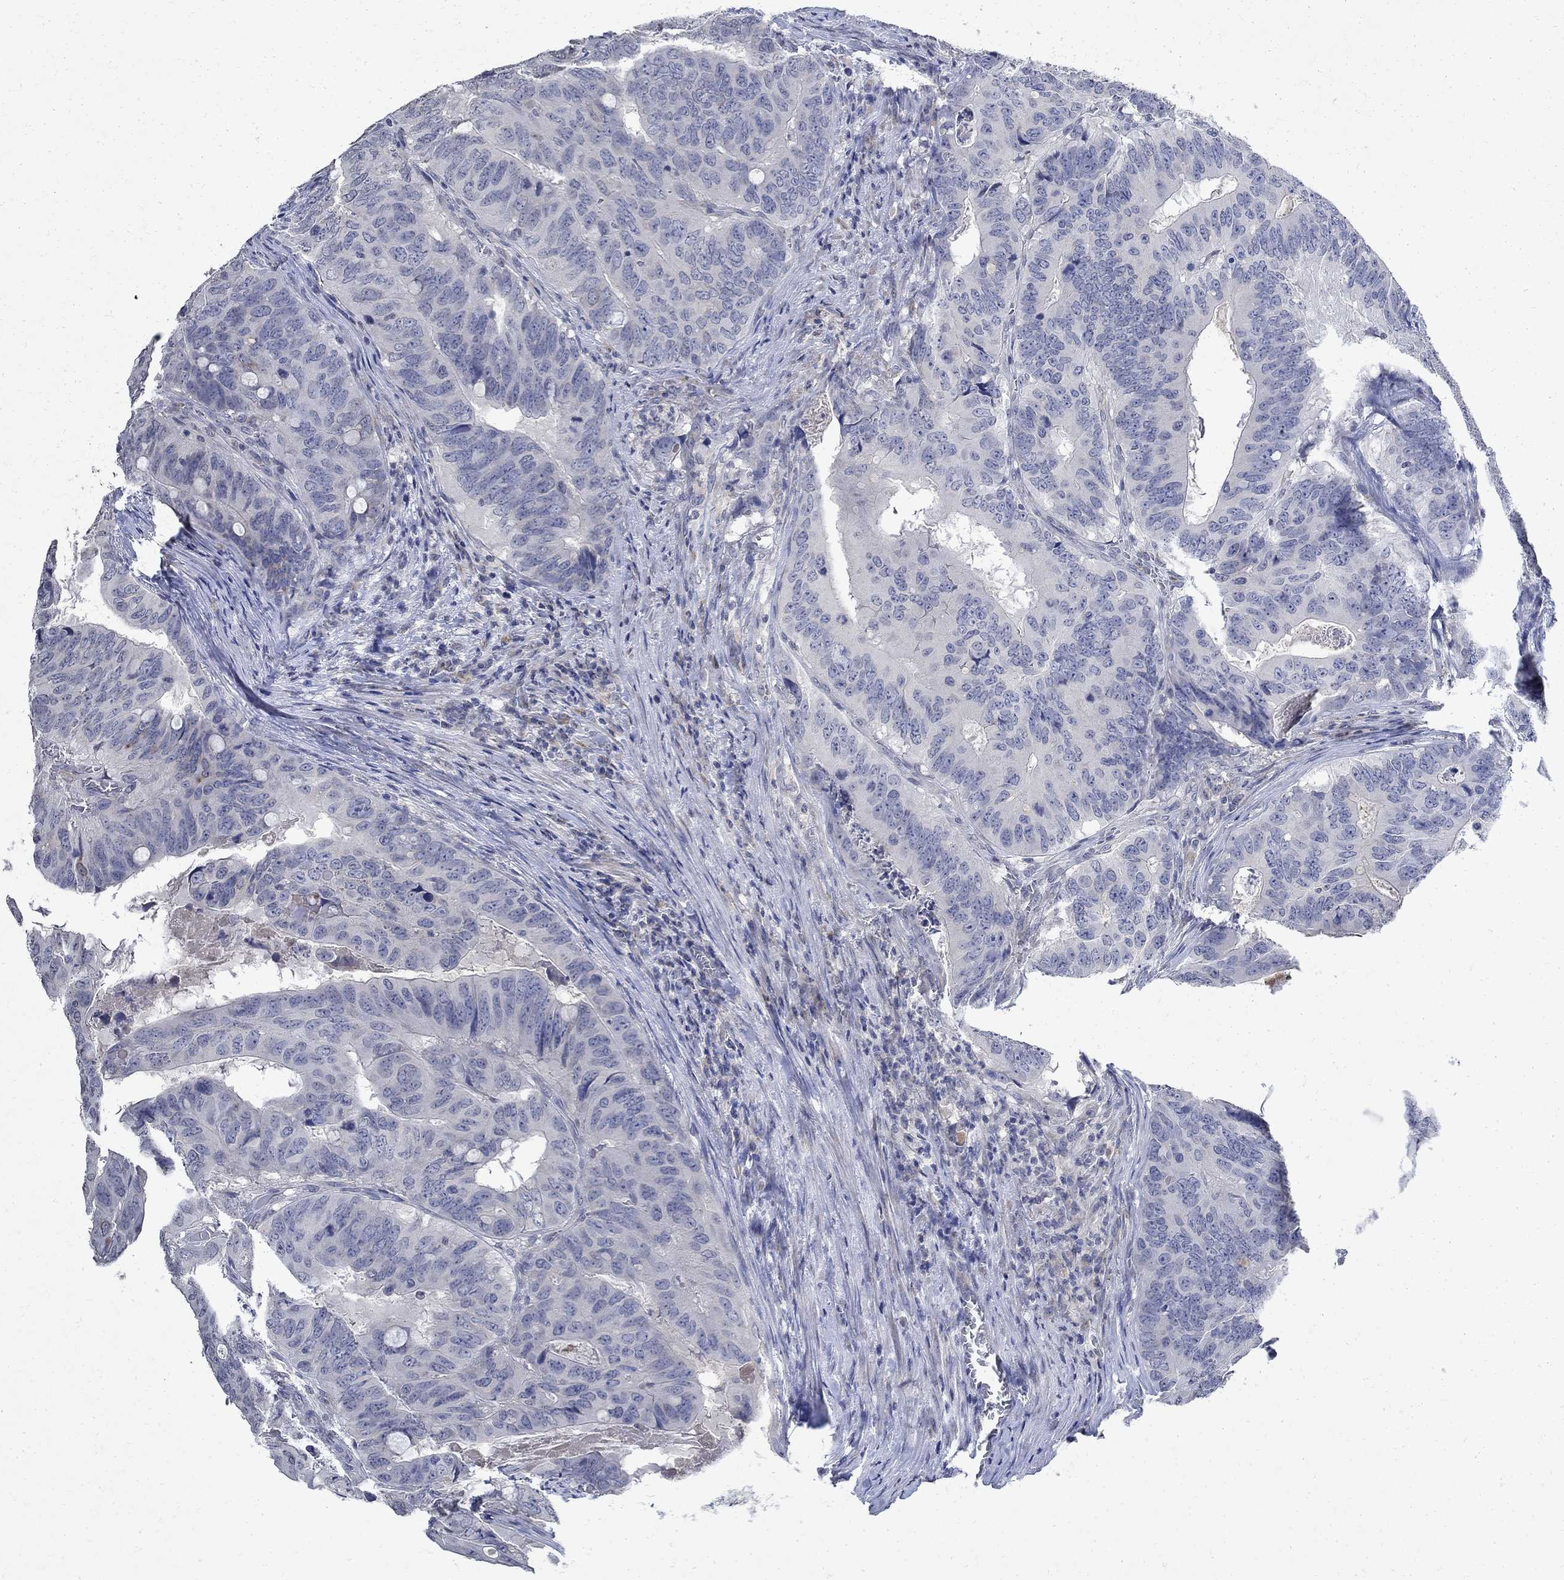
{"staining": {"intensity": "negative", "quantity": "none", "location": "none"}, "tissue": "colorectal cancer", "cell_type": "Tumor cells", "image_type": "cancer", "snomed": [{"axis": "morphology", "description": "Adenocarcinoma, NOS"}, {"axis": "topography", "description": "Colon"}], "caption": "Protein analysis of adenocarcinoma (colorectal) displays no significant staining in tumor cells.", "gene": "TMEM169", "patient": {"sex": "male", "age": 79}}